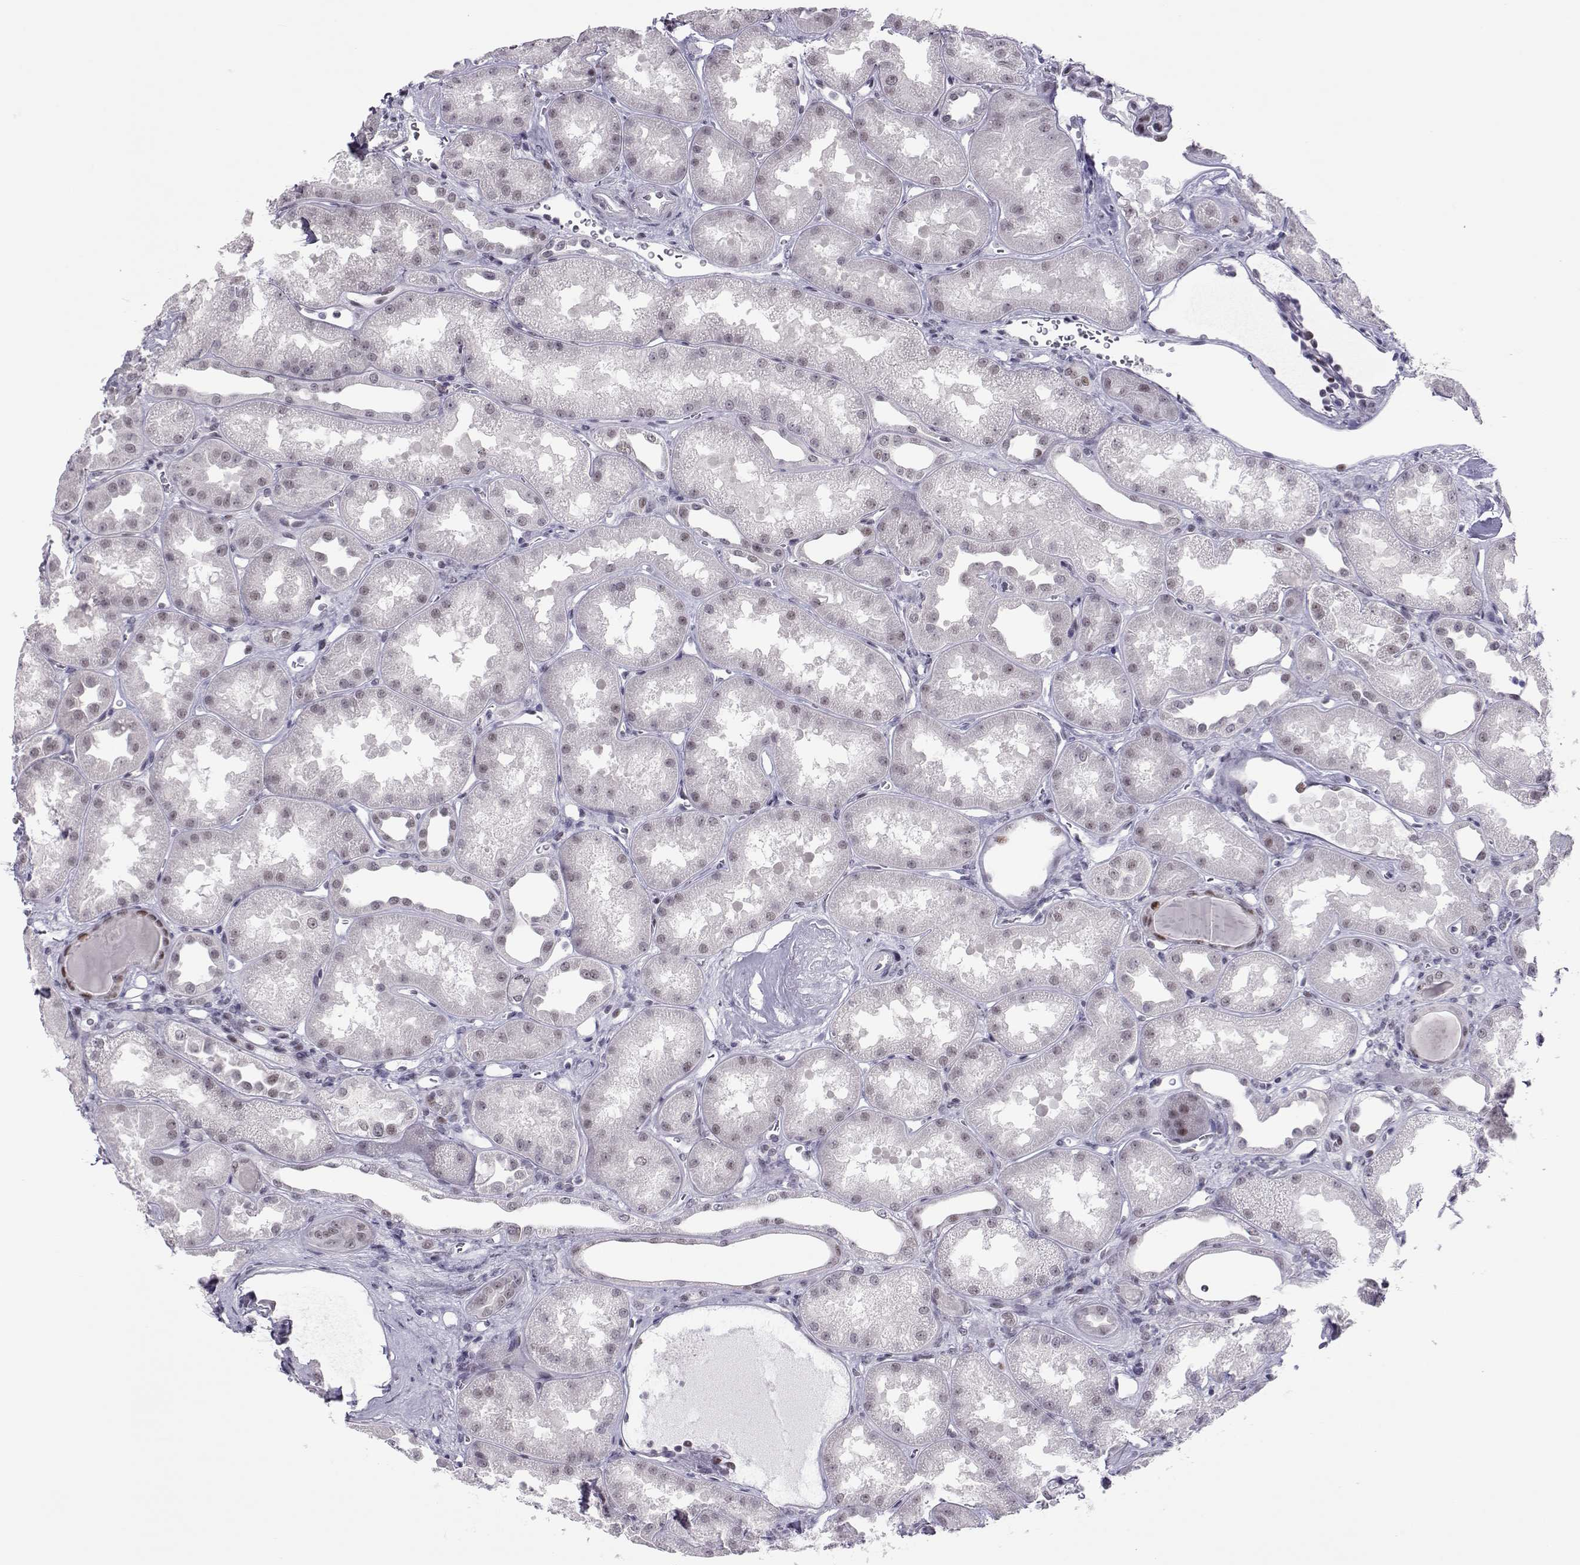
{"staining": {"intensity": "negative", "quantity": "none", "location": "none"}, "tissue": "kidney", "cell_type": "Cells in glomeruli", "image_type": "normal", "snomed": [{"axis": "morphology", "description": "Normal tissue, NOS"}, {"axis": "topography", "description": "Kidney"}], "caption": "This is an immunohistochemistry (IHC) micrograph of benign kidney. There is no positivity in cells in glomeruli.", "gene": "SIX6", "patient": {"sex": "male", "age": 61}}